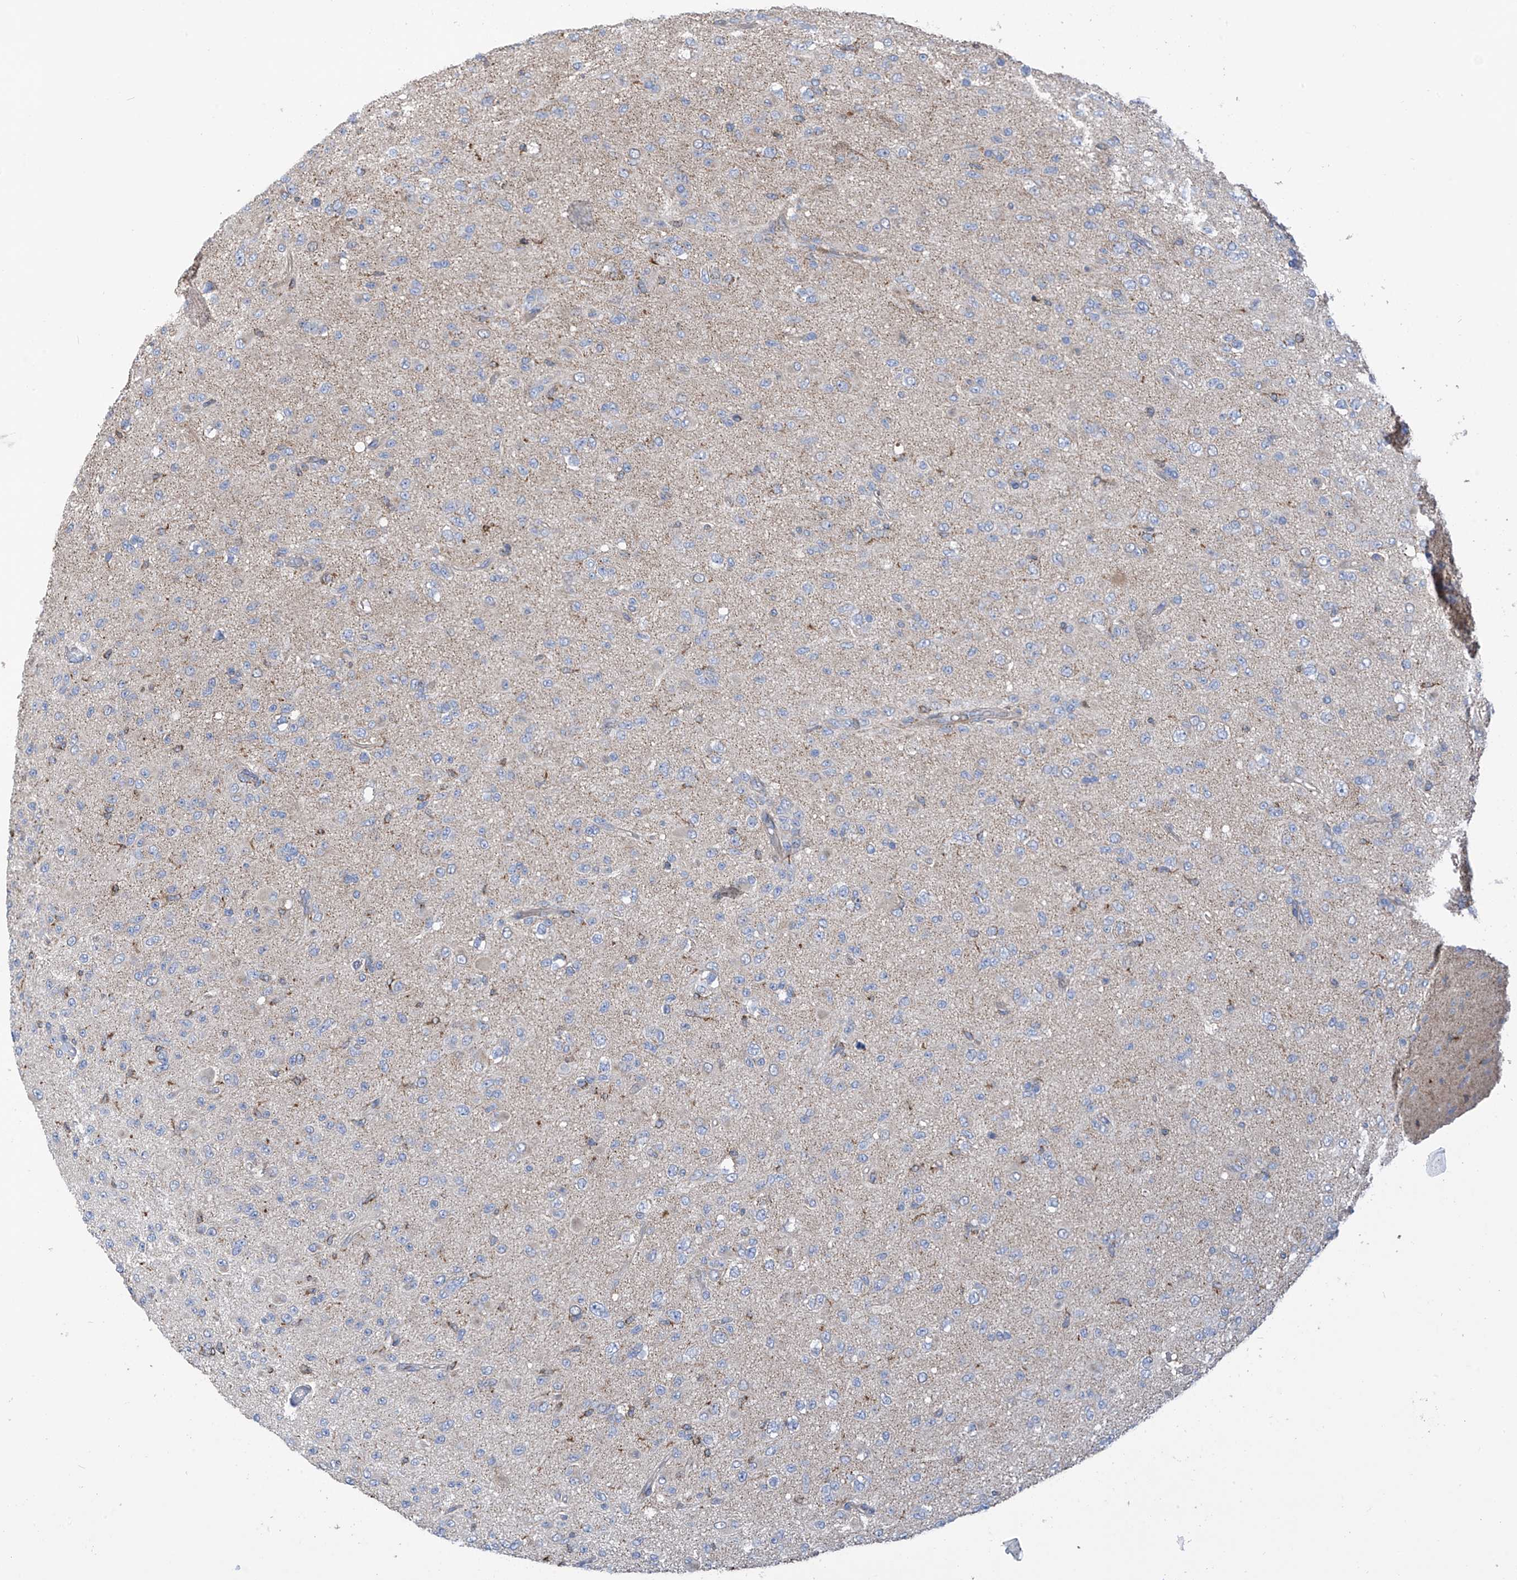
{"staining": {"intensity": "negative", "quantity": "none", "location": "none"}, "tissue": "glioma", "cell_type": "Tumor cells", "image_type": "cancer", "snomed": [{"axis": "morphology", "description": "Glioma, malignant, Low grade"}, {"axis": "topography", "description": "Brain"}], "caption": "Photomicrograph shows no significant protein staining in tumor cells of malignant glioma (low-grade).", "gene": "EIF5B", "patient": {"sex": "male", "age": 65}}